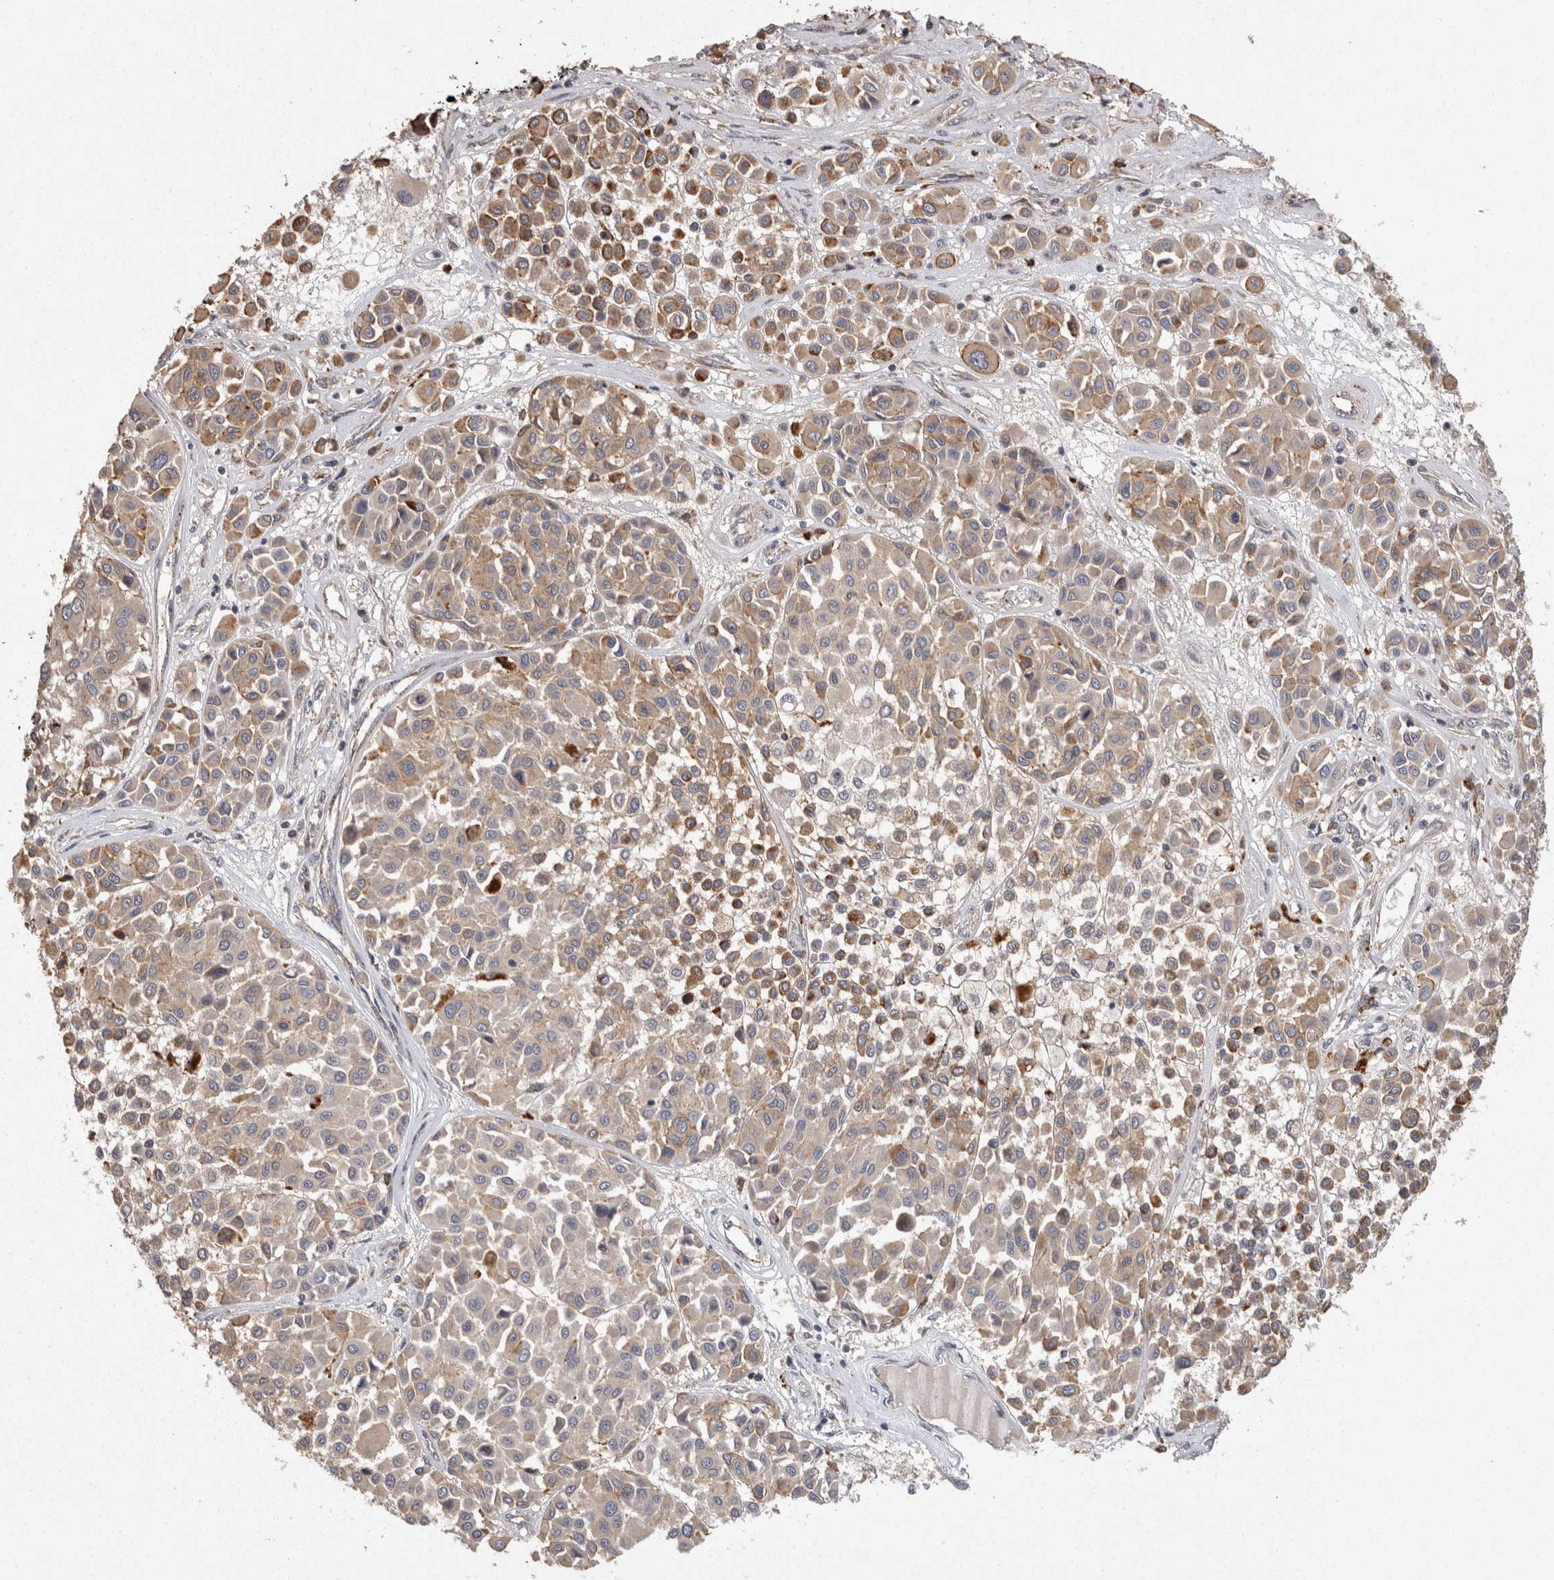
{"staining": {"intensity": "moderate", "quantity": "<25%", "location": "cytoplasmic/membranous"}, "tissue": "melanoma", "cell_type": "Tumor cells", "image_type": "cancer", "snomed": [{"axis": "morphology", "description": "Malignant melanoma, Metastatic site"}, {"axis": "topography", "description": "Soft tissue"}], "caption": "Moderate cytoplasmic/membranous positivity is identified in about <25% of tumor cells in malignant melanoma (metastatic site).", "gene": "ACAT2", "patient": {"sex": "male", "age": 41}}